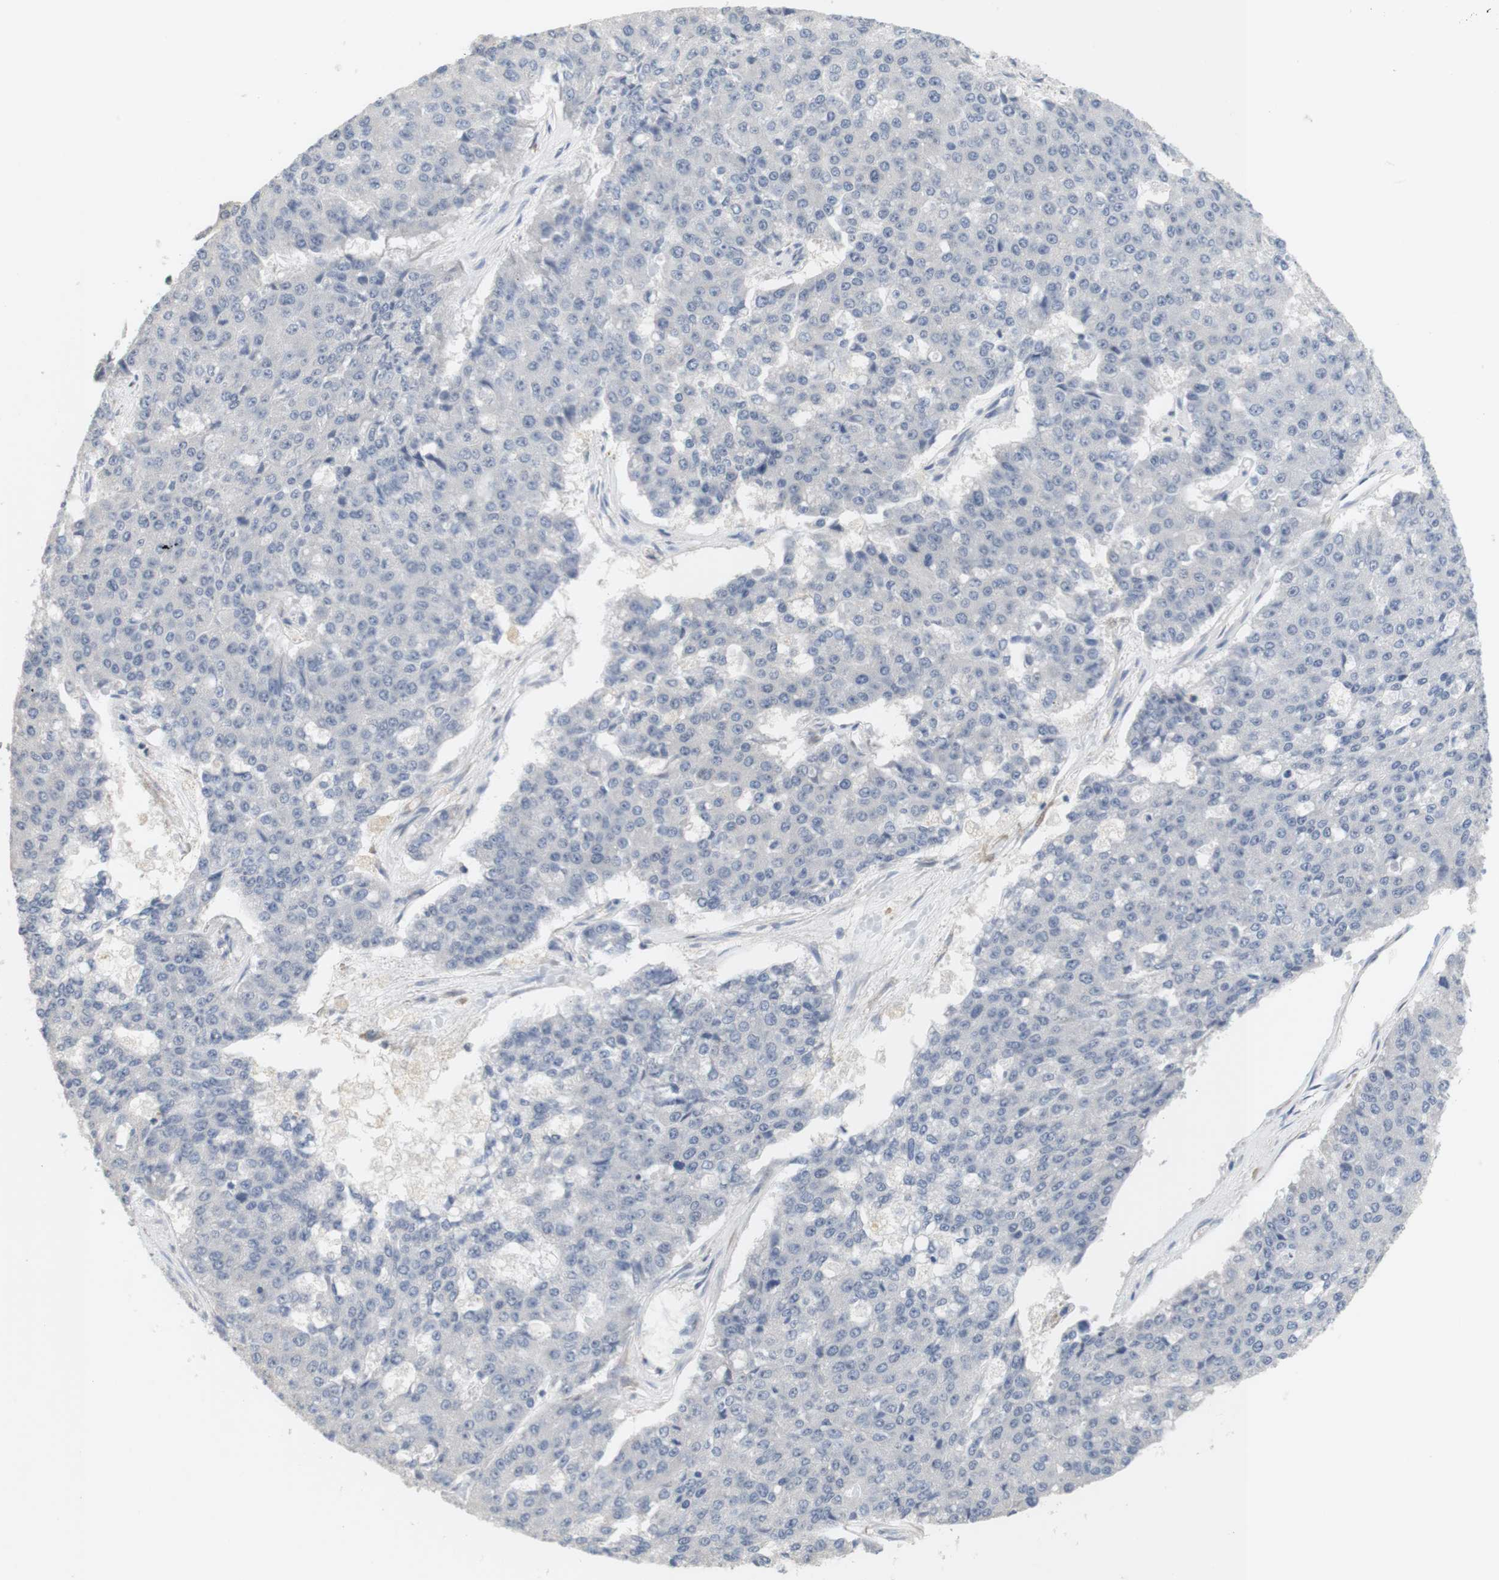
{"staining": {"intensity": "negative", "quantity": "none", "location": "none"}, "tissue": "pancreatic cancer", "cell_type": "Tumor cells", "image_type": "cancer", "snomed": [{"axis": "morphology", "description": "Adenocarcinoma, NOS"}, {"axis": "topography", "description": "Pancreas"}], "caption": "An immunohistochemistry photomicrograph of adenocarcinoma (pancreatic) is shown. There is no staining in tumor cells of adenocarcinoma (pancreatic). The staining is performed using DAB brown chromogen with nuclei counter-stained in using hematoxylin.", "gene": "OSR1", "patient": {"sex": "male", "age": 50}}